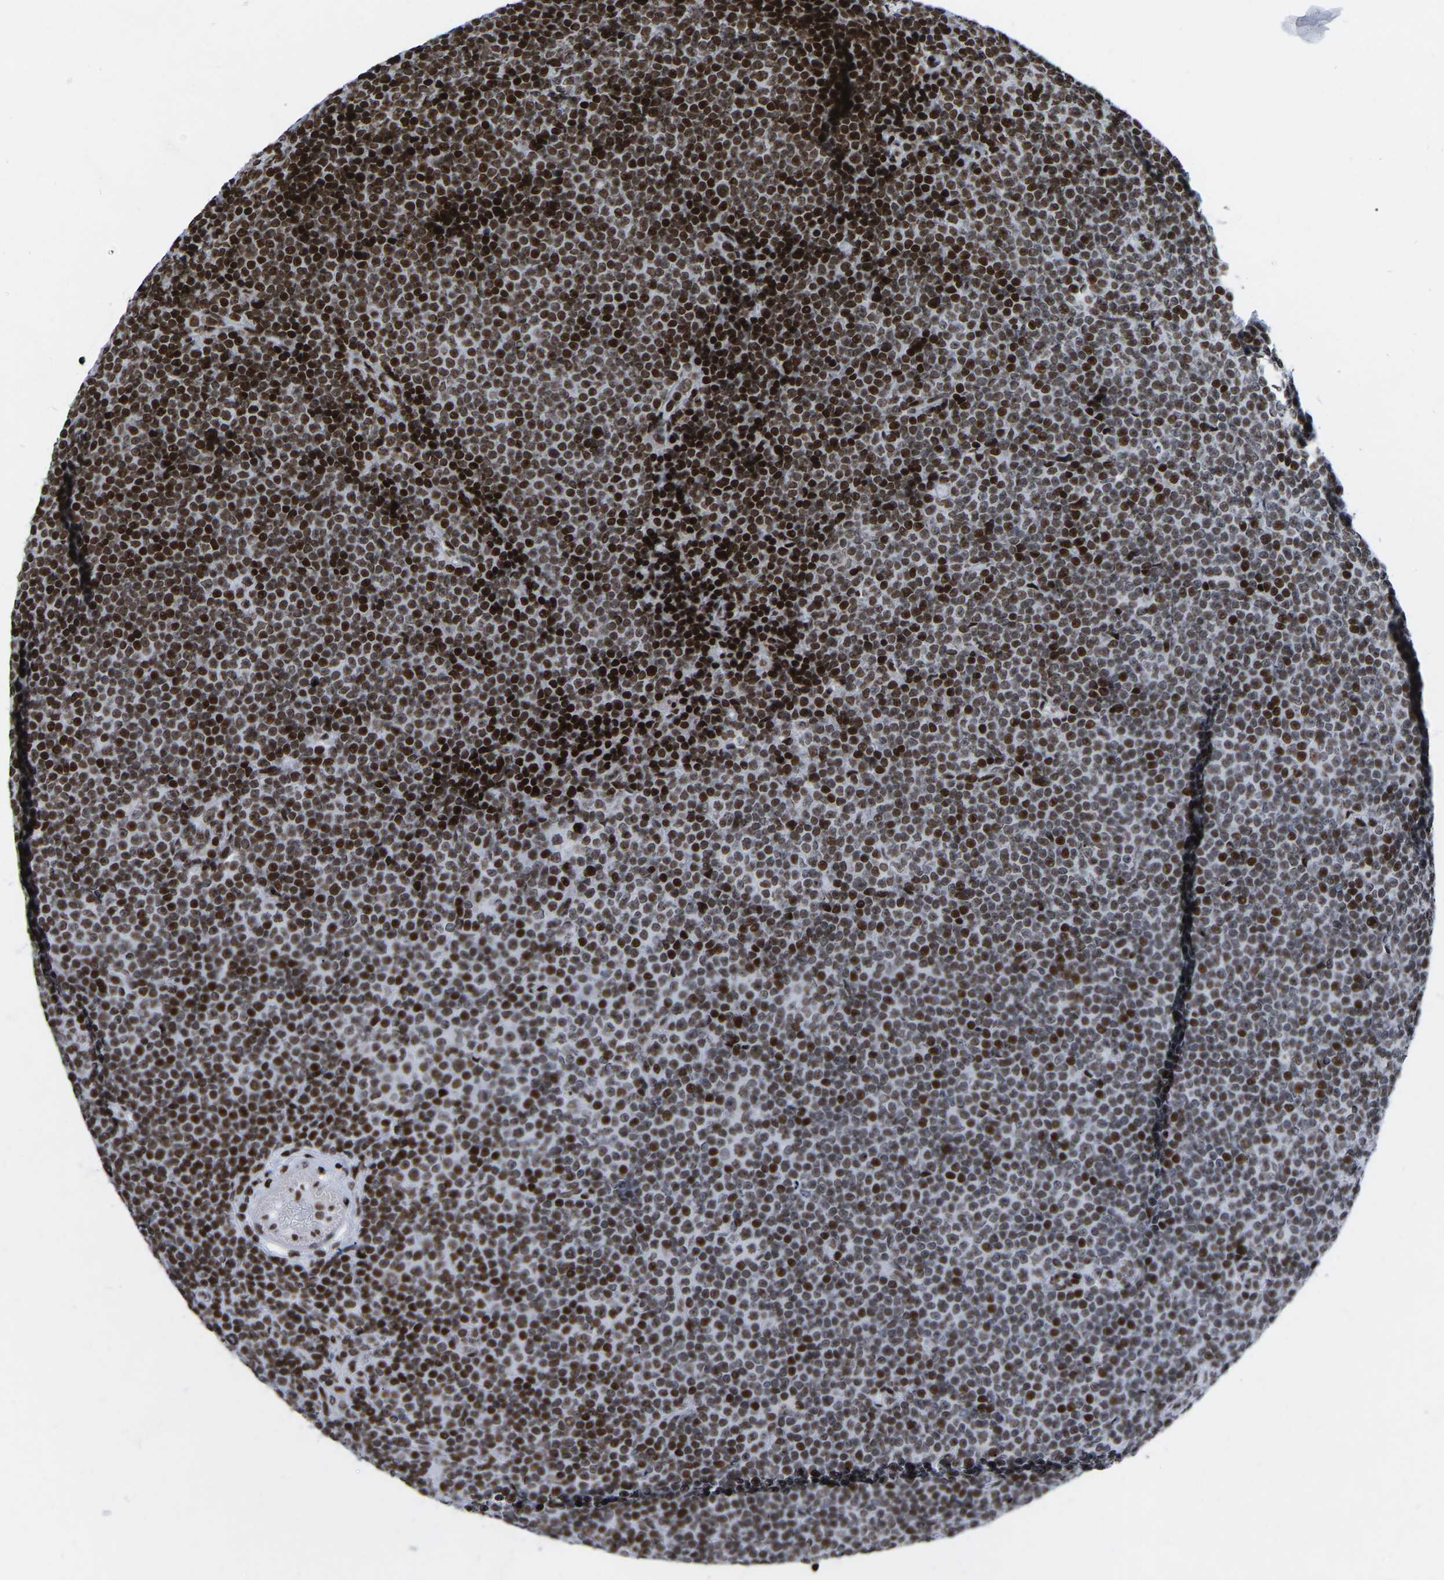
{"staining": {"intensity": "strong", "quantity": "25%-75%", "location": "nuclear"}, "tissue": "lymphoma", "cell_type": "Tumor cells", "image_type": "cancer", "snomed": [{"axis": "morphology", "description": "Malignant lymphoma, non-Hodgkin's type, Low grade"}, {"axis": "topography", "description": "Lymph node"}], "caption": "Immunohistochemical staining of human malignant lymphoma, non-Hodgkin's type (low-grade) displays high levels of strong nuclear staining in approximately 25%-75% of tumor cells.", "gene": "PRCC", "patient": {"sex": "female", "age": 67}}